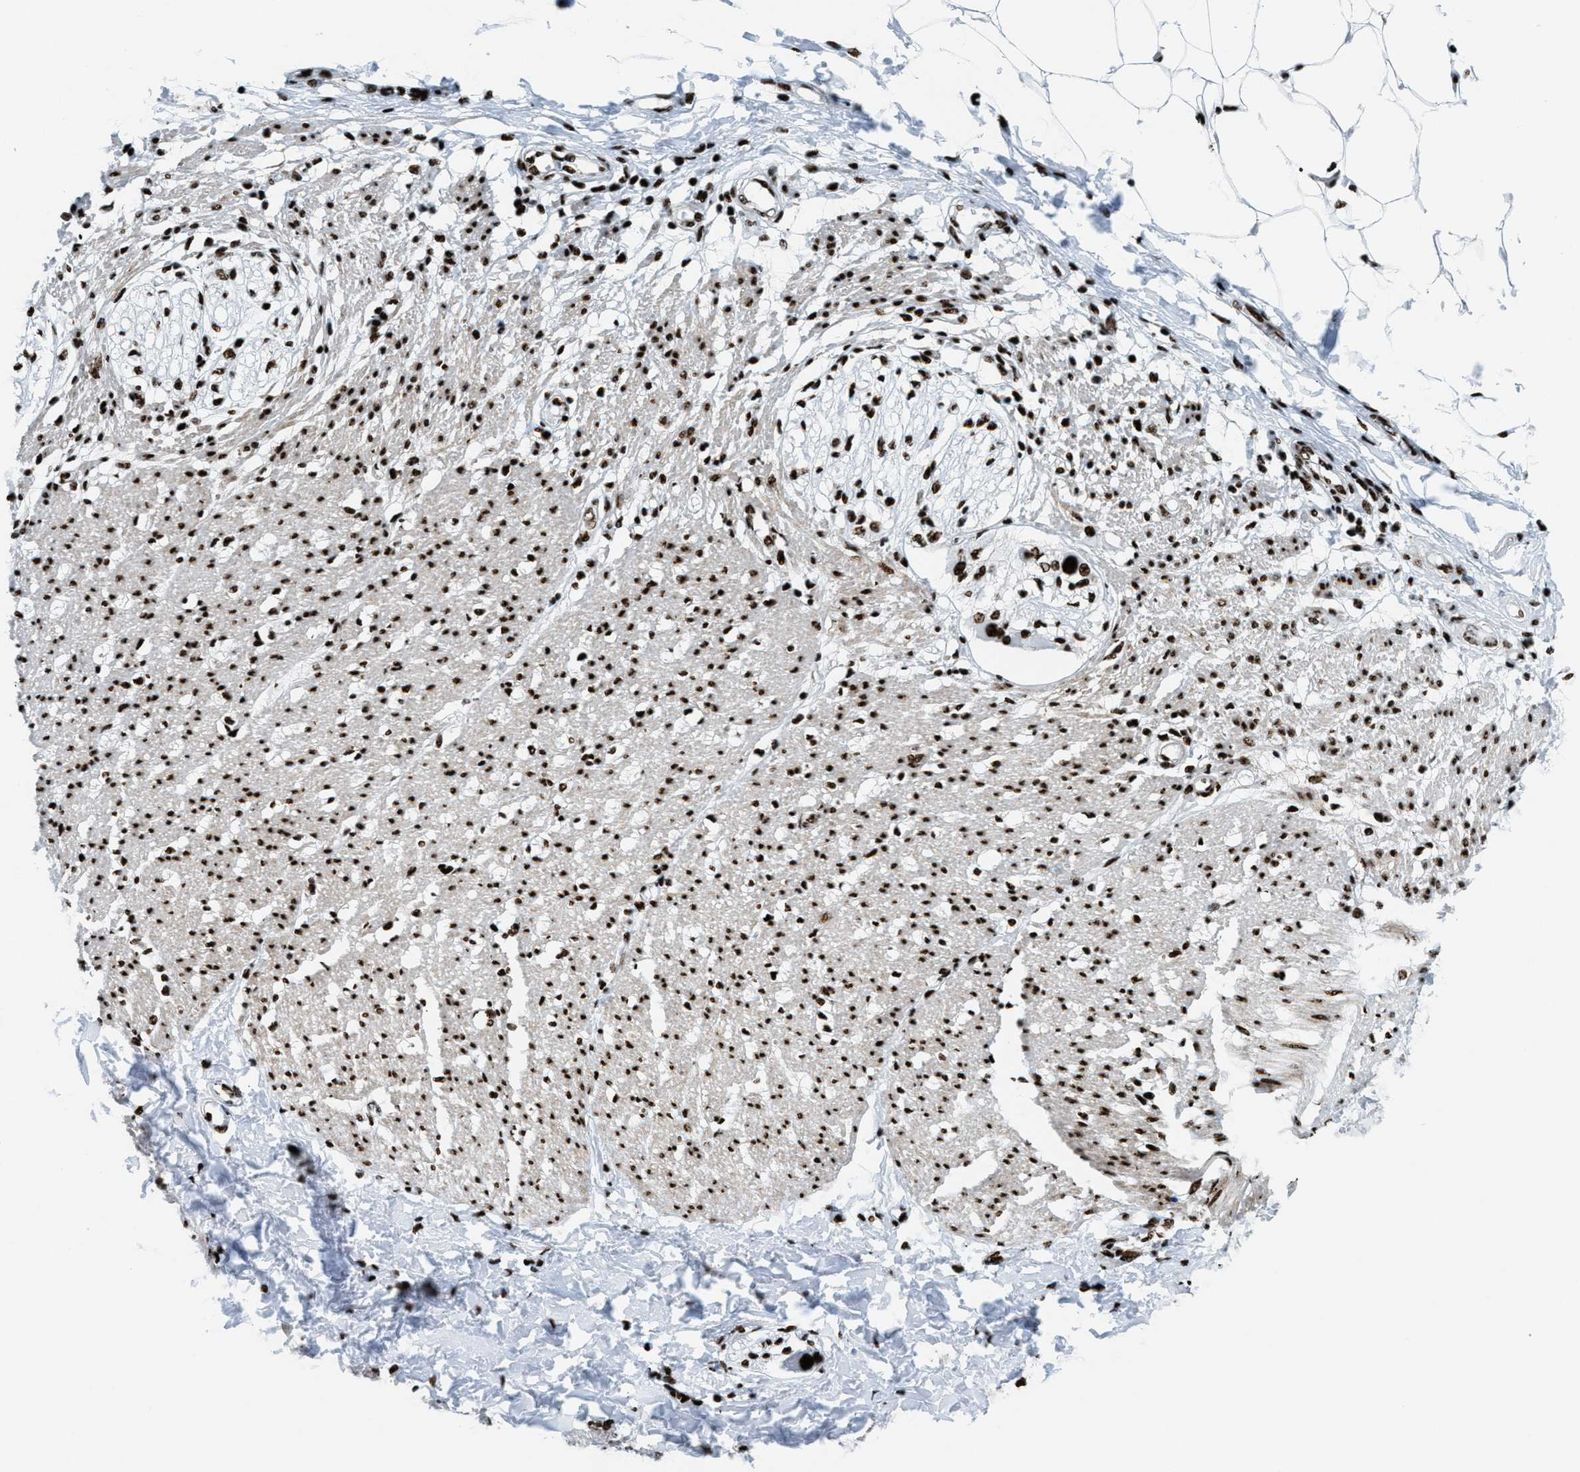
{"staining": {"intensity": "strong", "quantity": ">75%", "location": "nuclear"}, "tissue": "smooth muscle", "cell_type": "Smooth muscle cells", "image_type": "normal", "snomed": [{"axis": "morphology", "description": "Normal tissue, NOS"}, {"axis": "morphology", "description": "Adenocarcinoma, NOS"}, {"axis": "topography", "description": "Colon"}, {"axis": "topography", "description": "Peripheral nerve tissue"}], "caption": "Protein expression analysis of normal smooth muscle demonstrates strong nuclear positivity in approximately >75% of smooth muscle cells.", "gene": "NONO", "patient": {"sex": "male", "age": 14}}